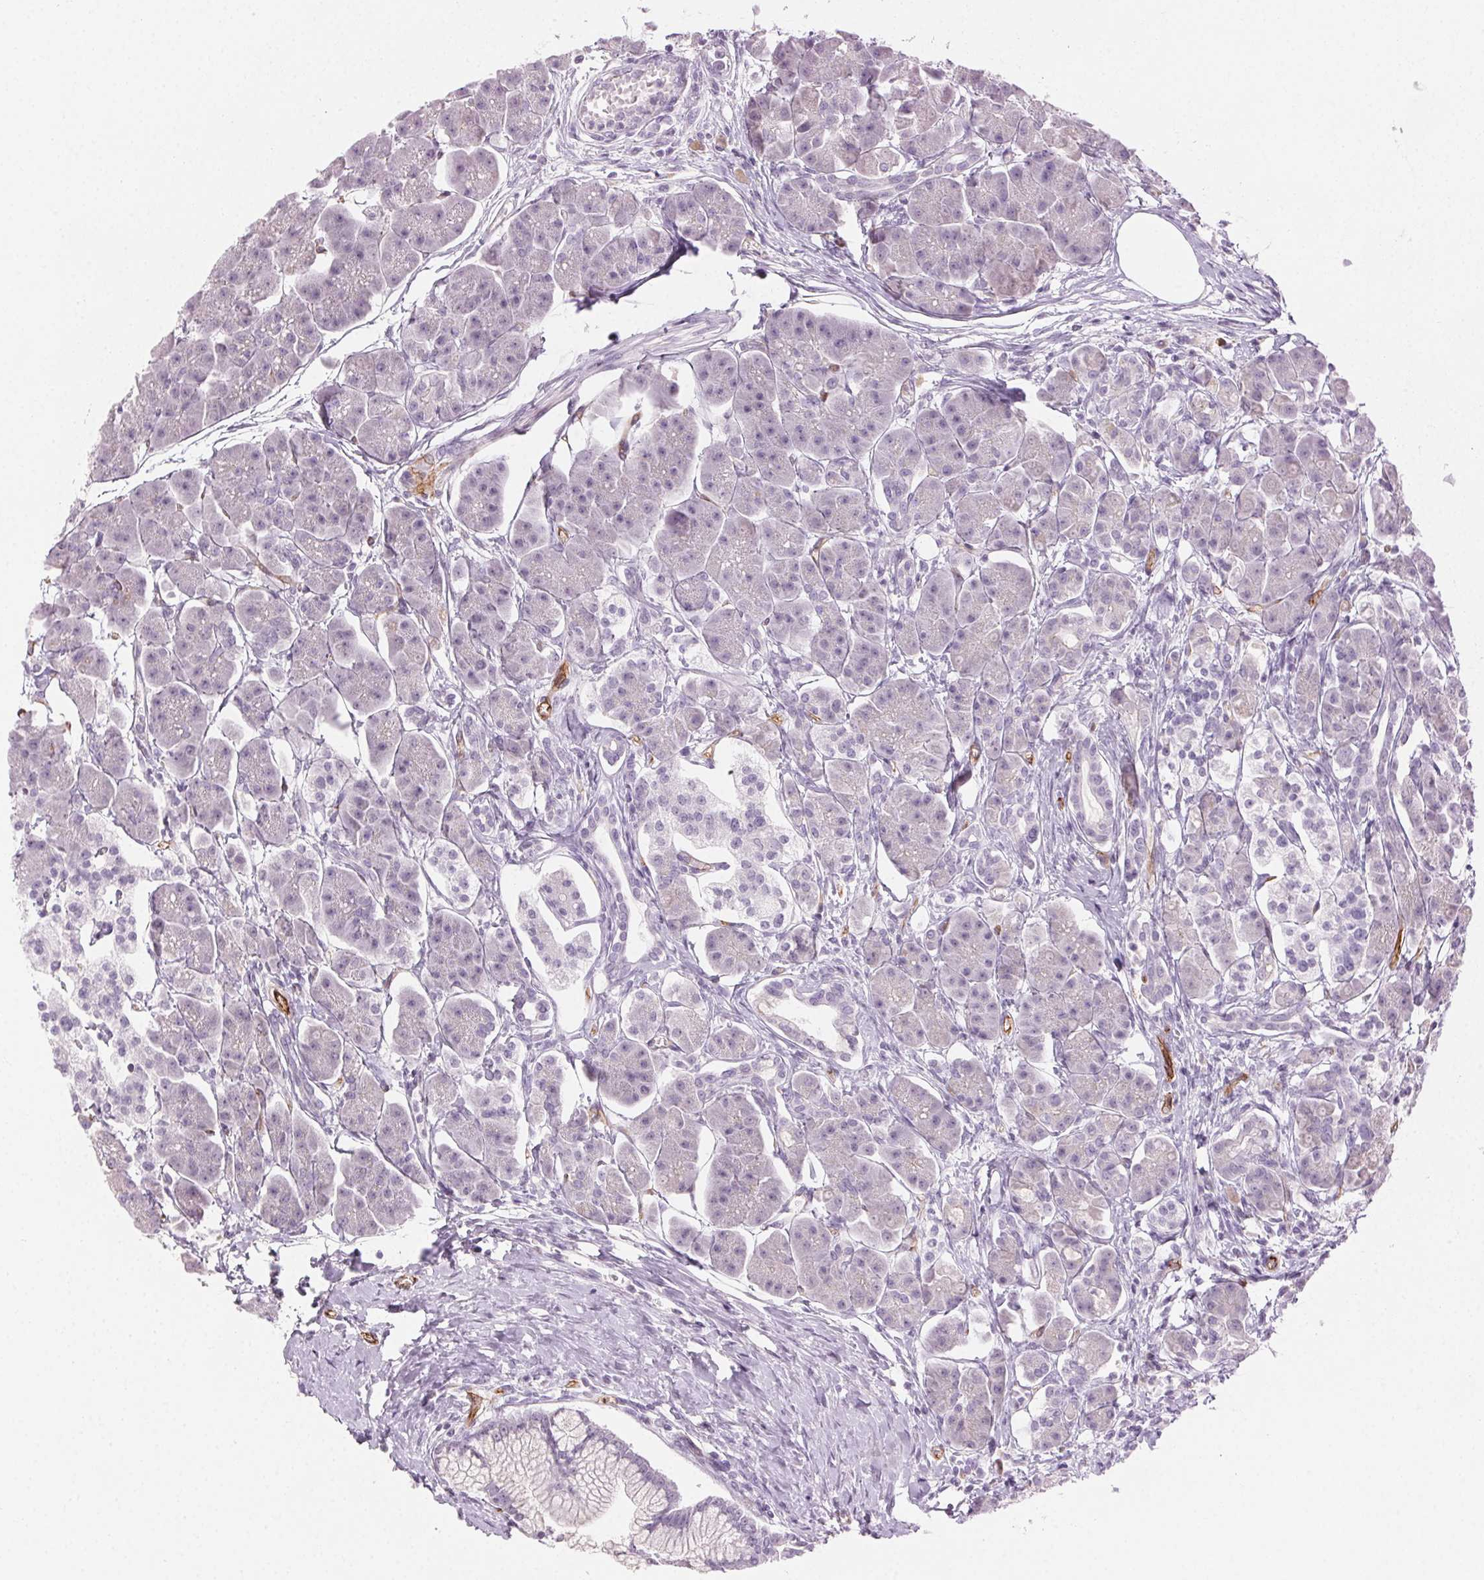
{"staining": {"intensity": "negative", "quantity": "none", "location": "none"}, "tissue": "pancreas", "cell_type": "Exocrine glandular cells", "image_type": "normal", "snomed": [{"axis": "morphology", "description": "Normal tissue, NOS"}, {"axis": "topography", "description": "Adipose tissue"}, {"axis": "topography", "description": "Pancreas"}, {"axis": "topography", "description": "Peripheral nerve tissue"}], "caption": "A high-resolution micrograph shows immunohistochemistry (IHC) staining of unremarkable pancreas, which displays no significant expression in exocrine glandular cells. The staining was performed using DAB (3,3'-diaminobenzidine) to visualize the protein expression in brown, while the nuclei were stained in blue with hematoxylin (Magnification: 20x).", "gene": "AIF1L", "patient": {"sex": "female", "age": 58}}